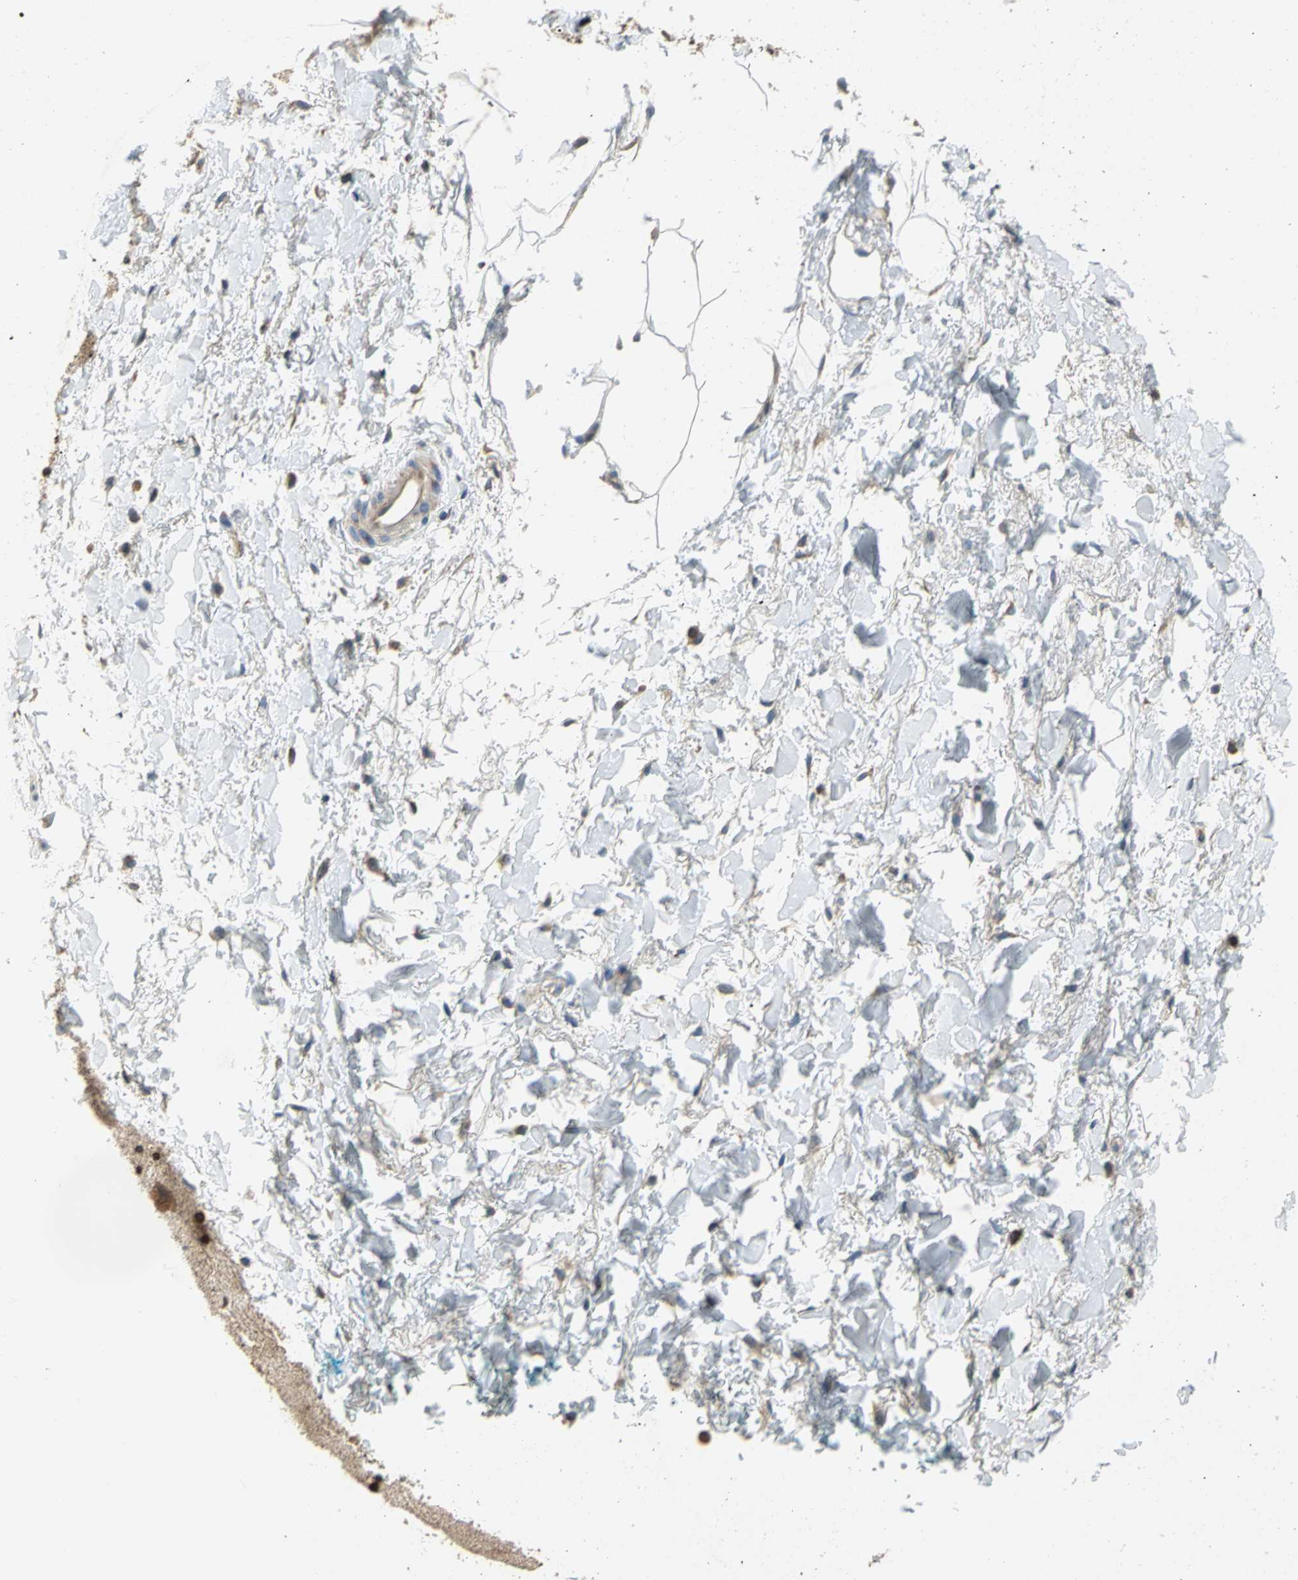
{"staining": {"intensity": "negative", "quantity": "none", "location": "none"}, "tissue": "adipose tissue", "cell_type": "Adipocytes", "image_type": "normal", "snomed": [{"axis": "morphology", "description": "Normal tissue, NOS"}, {"axis": "topography", "description": "Soft tissue"}, {"axis": "topography", "description": "Peripheral nerve tissue"}], "caption": "IHC of normal human adipose tissue exhibits no expression in adipocytes.", "gene": "TRAK1", "patient": {"sex": "female", "age": 71}}